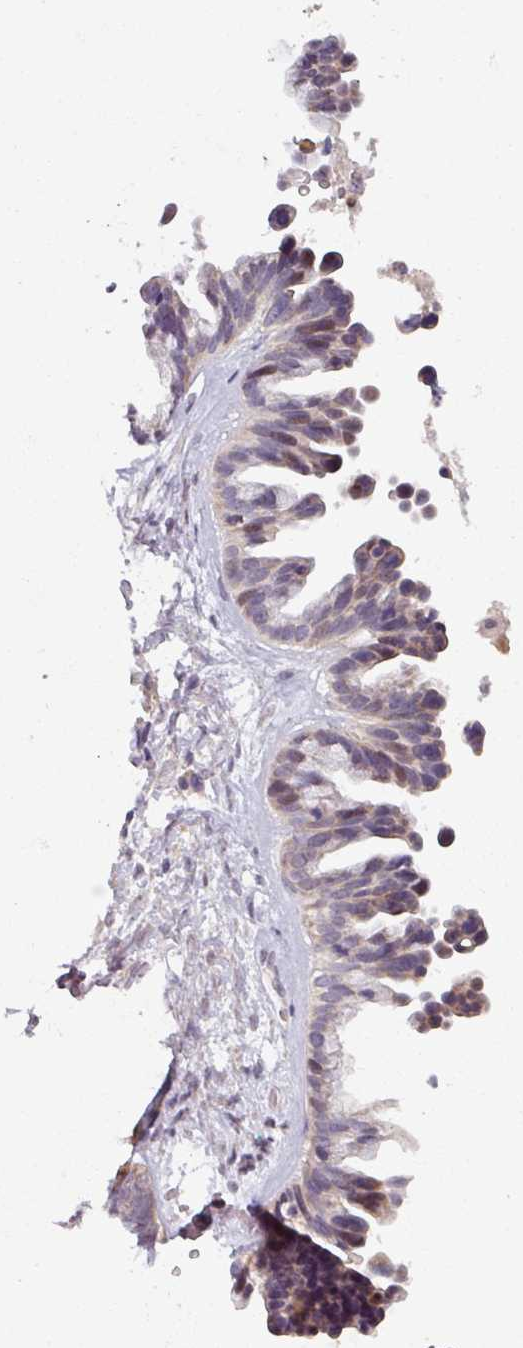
{"staining": {"intensity": "moderate", "quantity": ">75%", "location": "cytoplasmic/membranous,nuclear"}, "tissue": "ovarian cancer", "cell_type": "Tumor cells", "image_type": "cancer", "snomed": [{"axis": "morphology", "description": "Cystadenocarcinoma, serous, NOS"}, {"axis": "topography", "description": "Ovary"}], "caption": "Immunohistochemistry image of neoplastic tissue: human serous cystadenocarcinoma (ovarian) stained using immunohistochemistry shows medium levels of moderate protein expression localized specifically in the cytoplasmic/membranous and nuclear of tumor cells, appearing as a cytoplasmic/membranous and nuclear brown color.", "gene": "OGFOD3", "patient": {"sex": "female", "age": 56}}